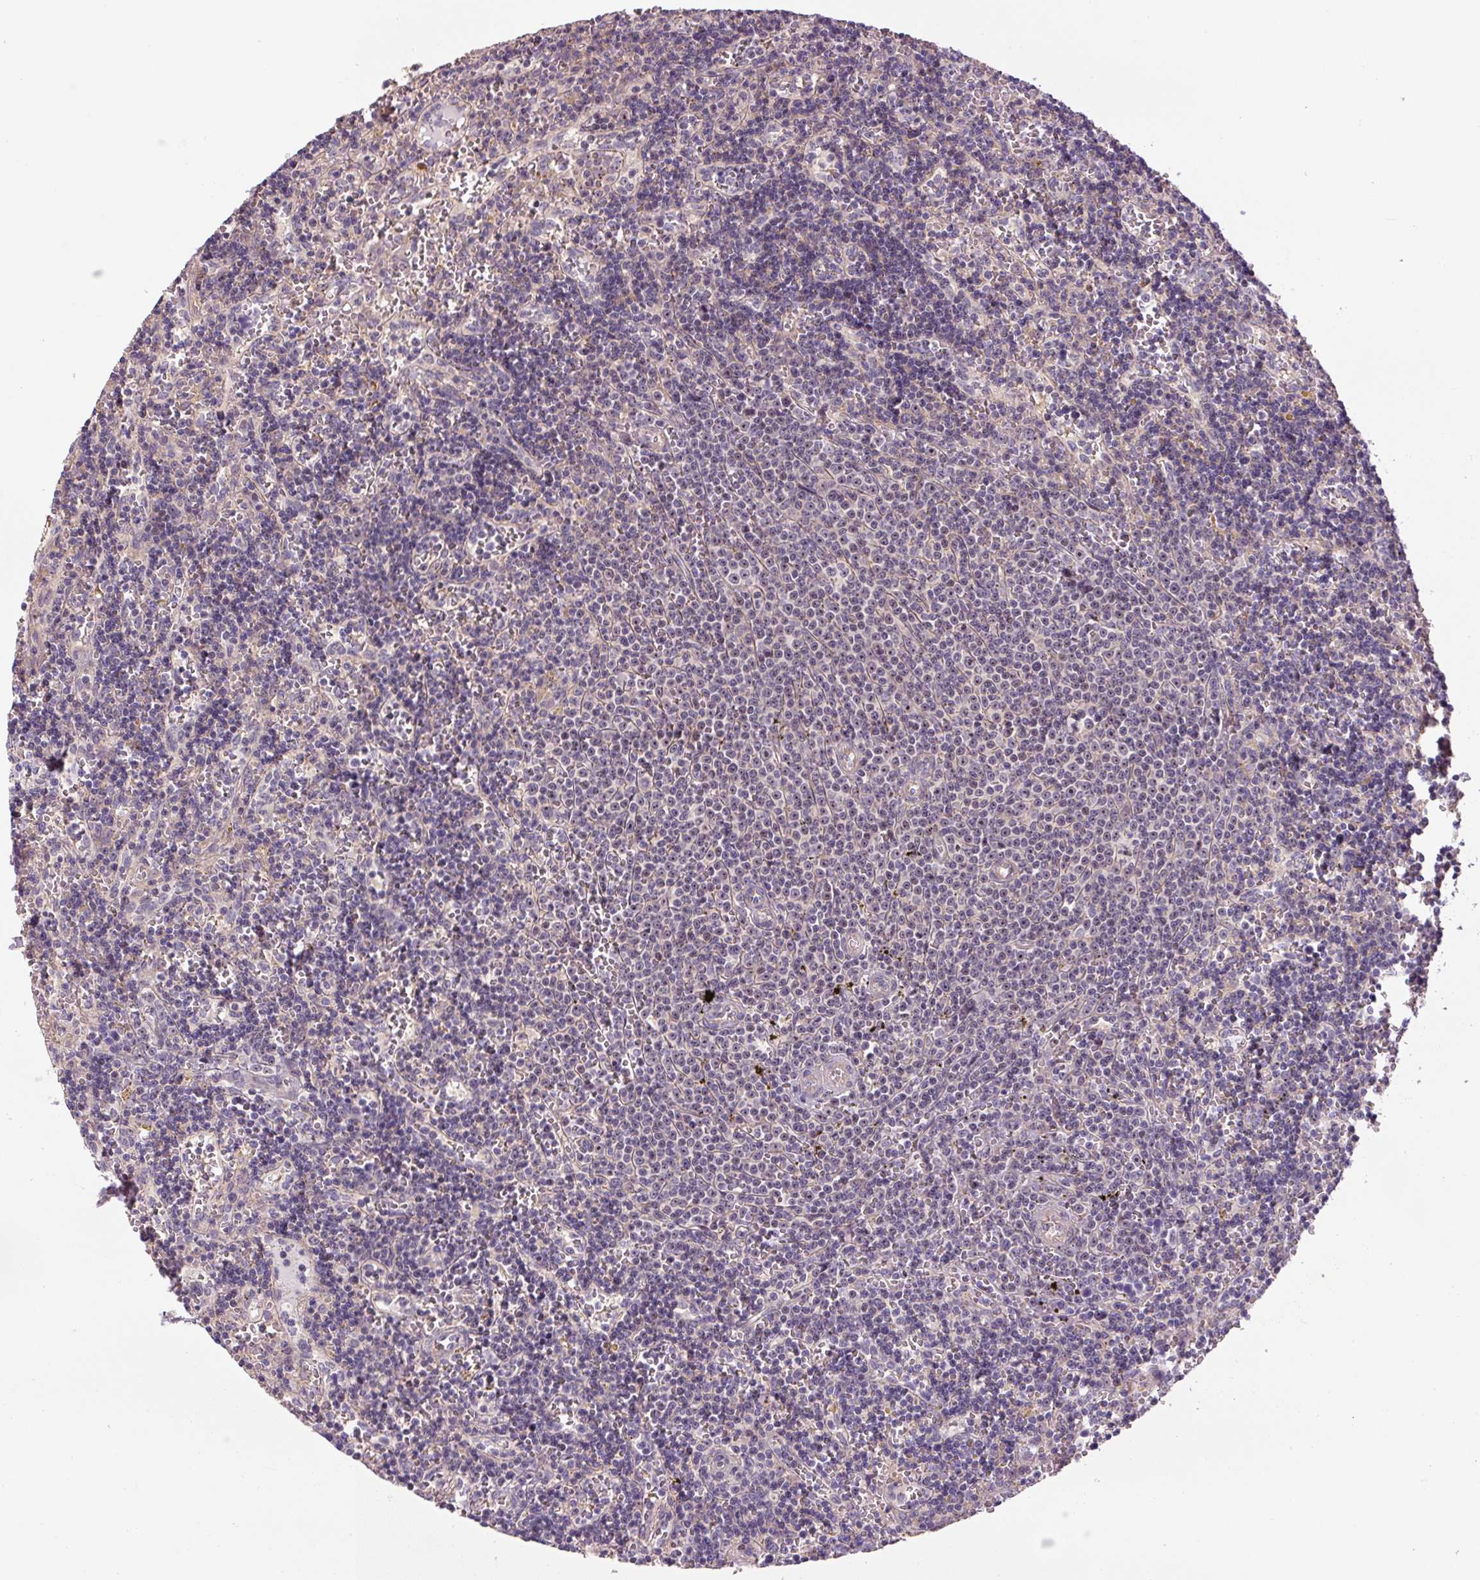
{"staining": {"intensity": "negative", "quantity": "none", "location": "none"}, "tissue": "lymphoma", "cell_type": "Tumor cells", "image_type": "cancer", "snomed": [{"axis": "morphology", "description": "Malignant lymphoma, non-Hodgkin's type, Low grade"}, {"axis": "topography", "description": "Spleen"}], "caption": "Tumor cells are negative for protein expression in human low-grade malignant lymphoma, non-Hodgkin's type.", "gene": "TMEM151B", "patient": {"sex": "male", "age": 60}}